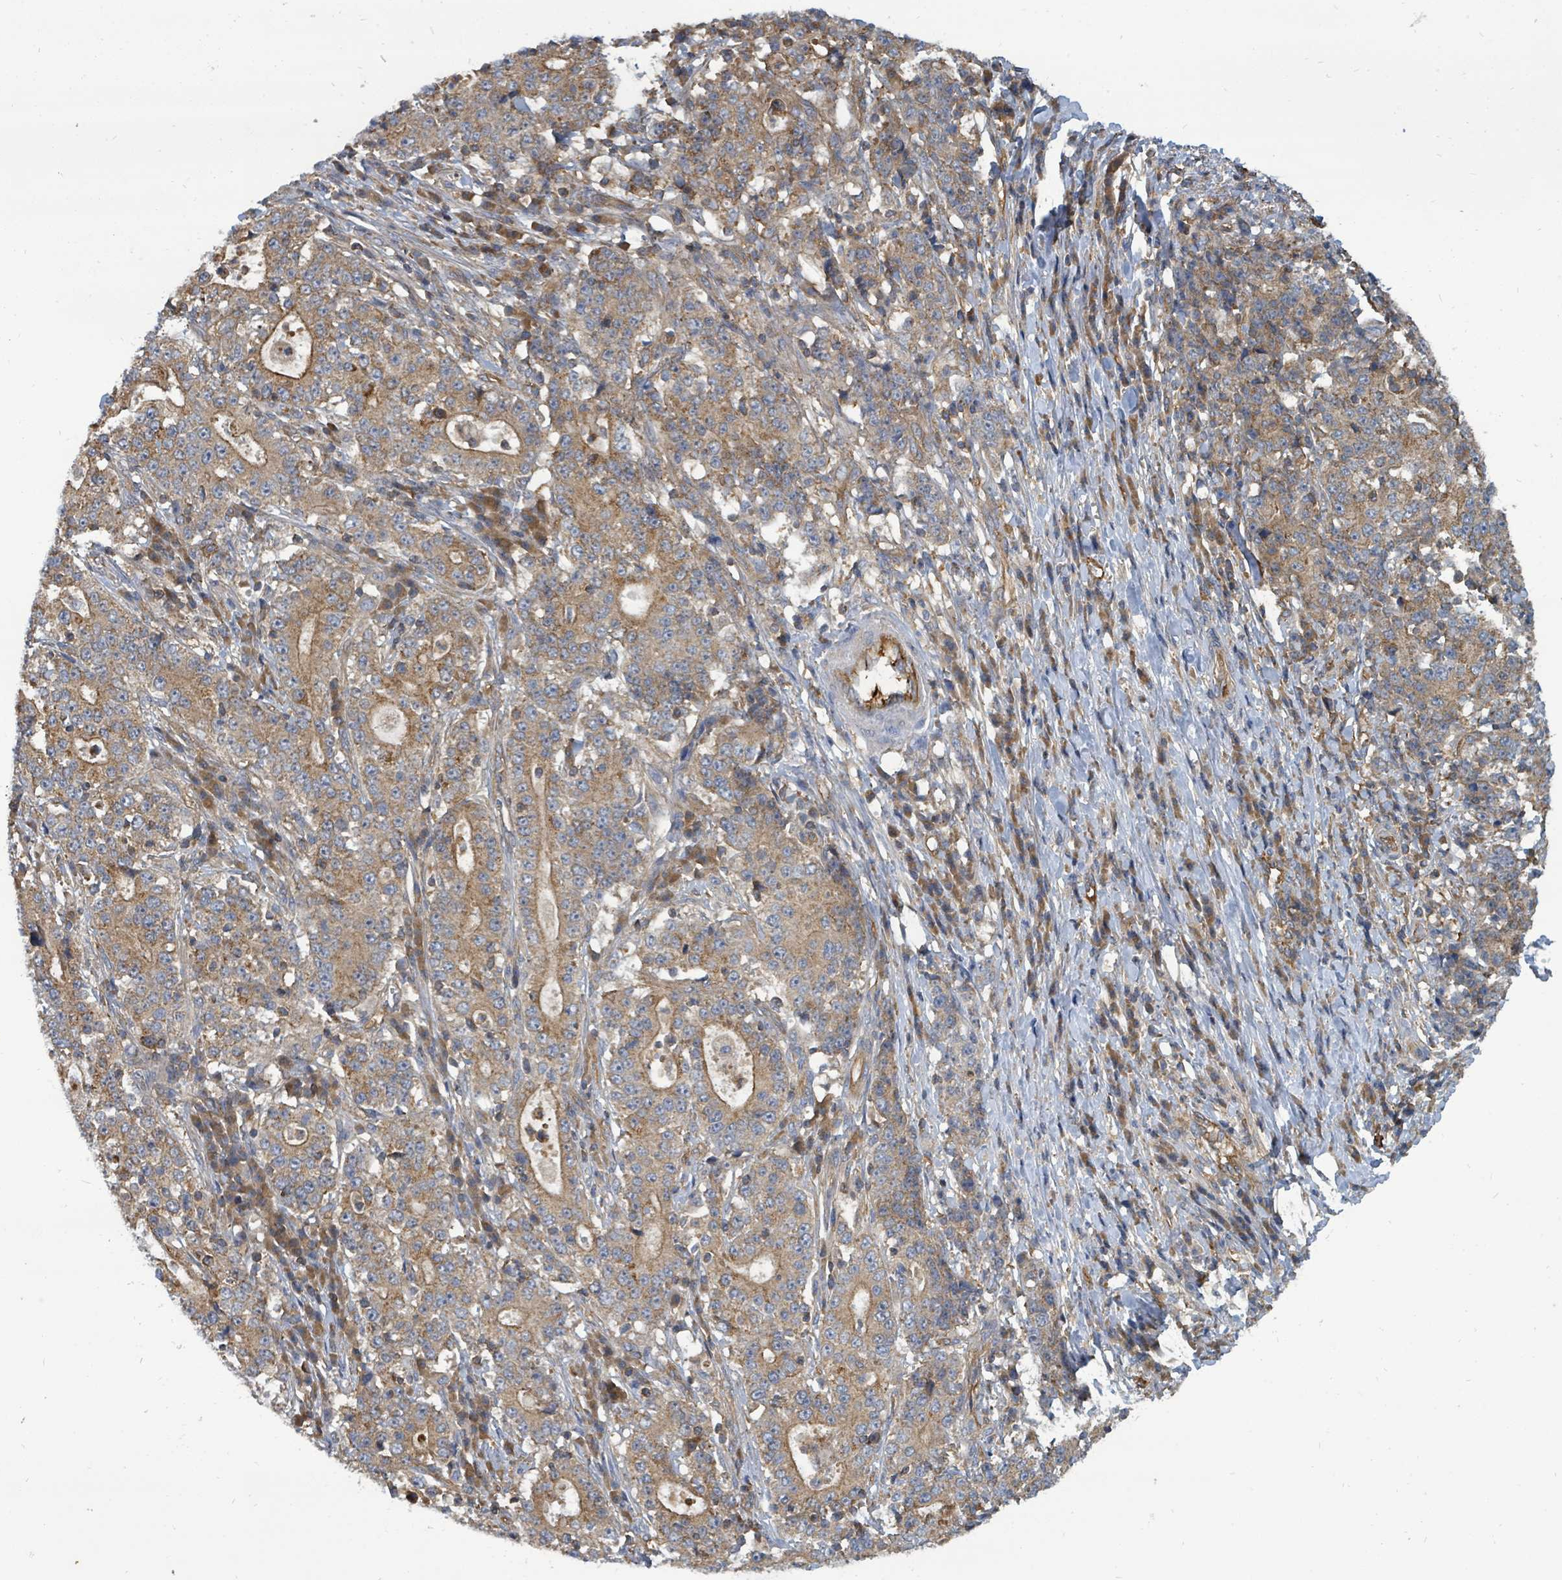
{"staining": {"intensity": "moderate", "quantity": ">75%", "location": "cytoplasmic/membranous"}, "tissue": "stomach cancer", "cell_type": "Tumor cells", "image_type": "cancer", "snomed": [{"axis": "morphology", "description": "Normal tissue, NOS"}, {"axis": "morphology", "description": "Adenocarcinoma, NOS"}, {"axis": "topography", "description": "Stomach, upper"}, {"axis": "topography", "description": "Stomach"}], "caption": "DAB immunohistochemical staining of human stomach cancer (adenocarcinoma) exhibits moderate cytoplasmic/membranous protein staining in approximately >75% of tumor cells. Using DAB (3,3'-diaminobenzidine) (brown) and hematoxylin (blue) stains, captured at high magnification using brightfield microscopy.", "gene": "BOLA2B", "patient": {"sex": "male", "age": 59}}